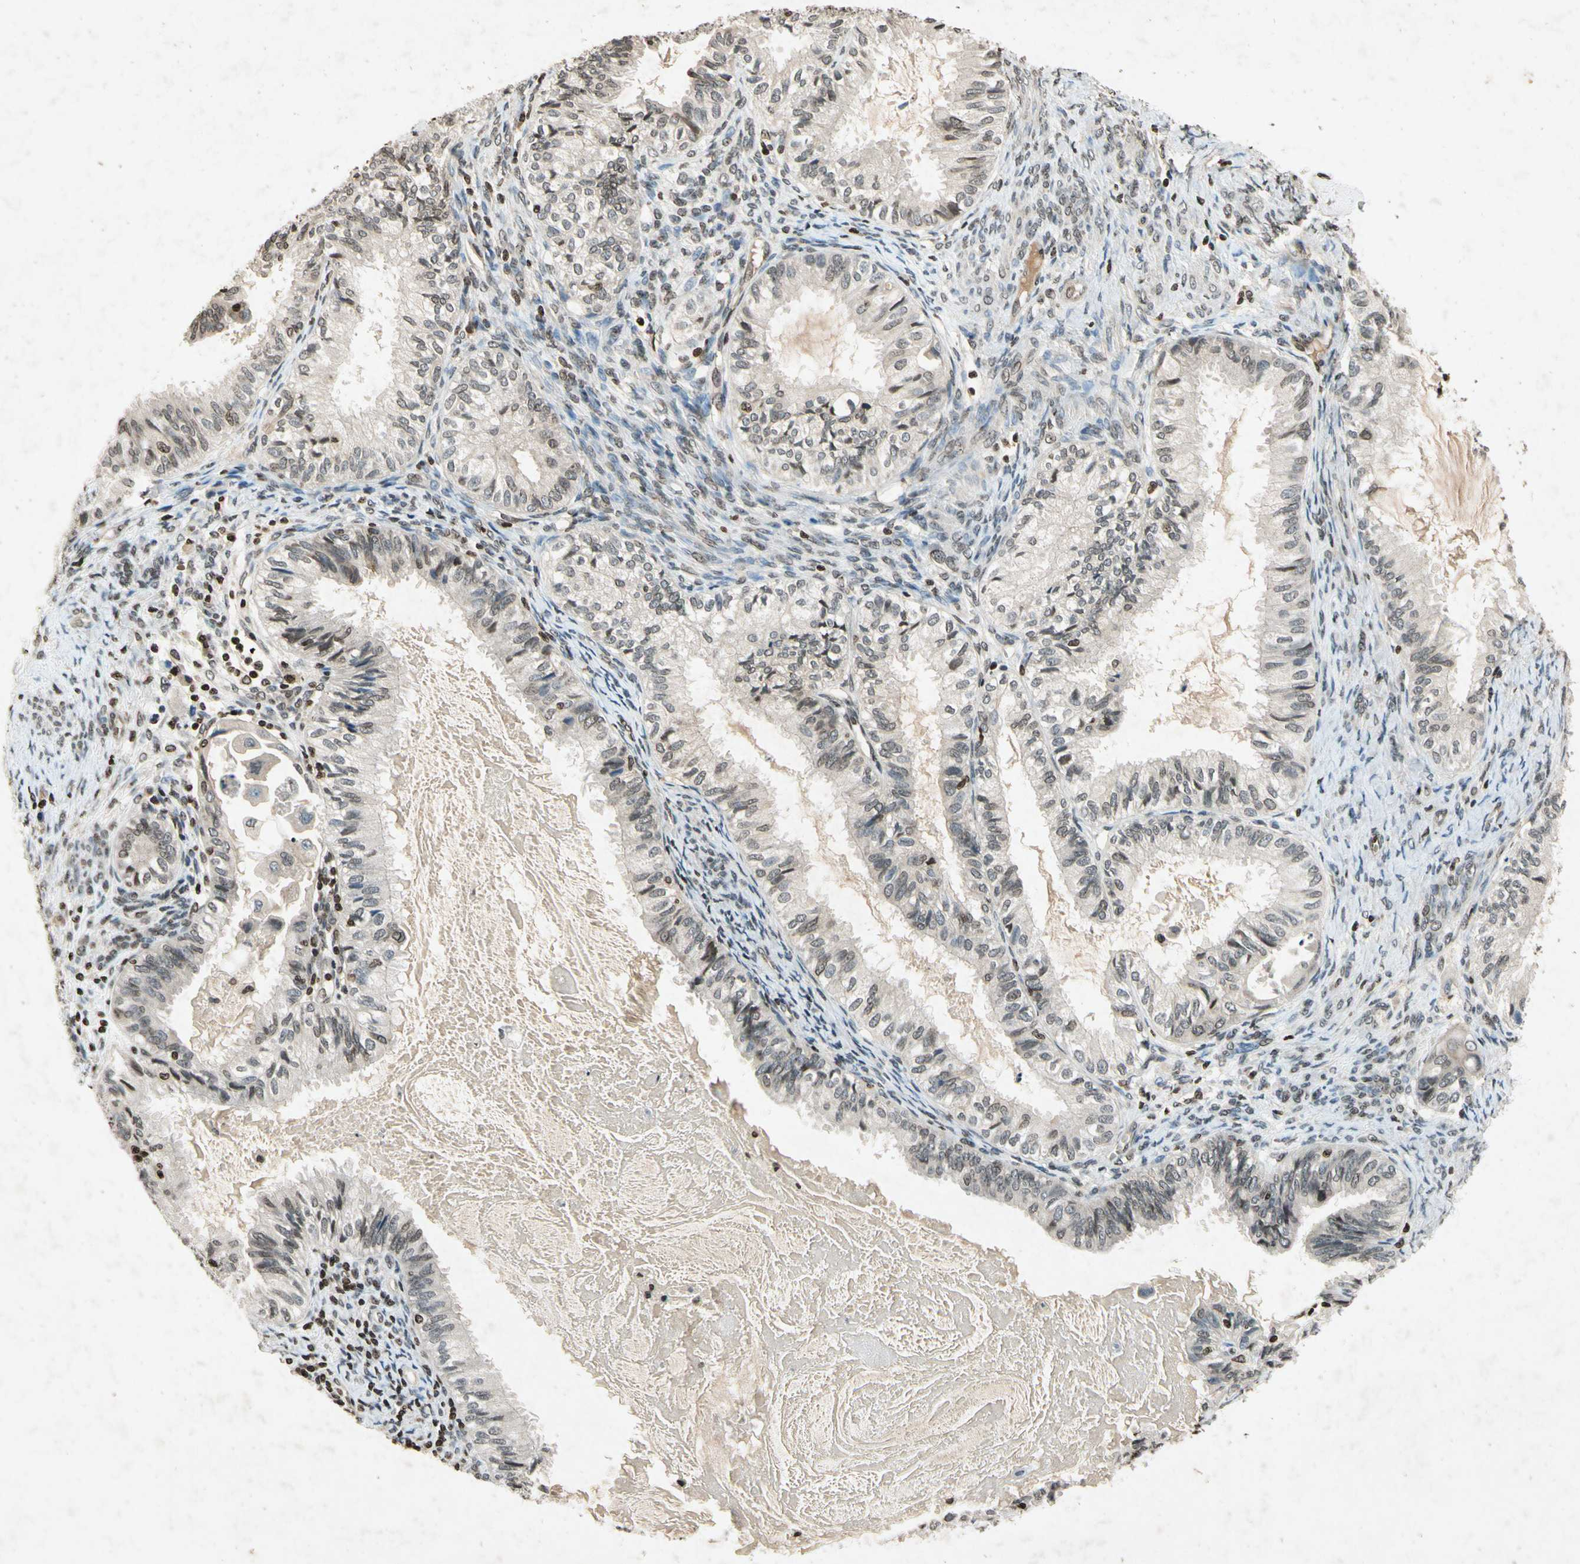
{"staining": {"intensity": "negative", "quantity": "none", "location": "none"}, "tissue": "cervical cancer", "cell_type": "Tumor cells", "image_type": "cancer", "snomed": [{"axis": "morphology", "description": "Normal tissue, NOS"}, {"axis": "morphology", "description": "Adenocarcinoma, NOS"}, {"axis": "topography", "description": "Cervix"}, {"axis": "topography", "description": "Endometrium"}], "caption": "IHC histopathology image of neoplastic tissue: adenocarcinoma (cervical) stained with DAB exhibits no significant protein expression in tumor cells.", "gene": "HOXB3", "patient": {"sex": "female", "age": 86}}